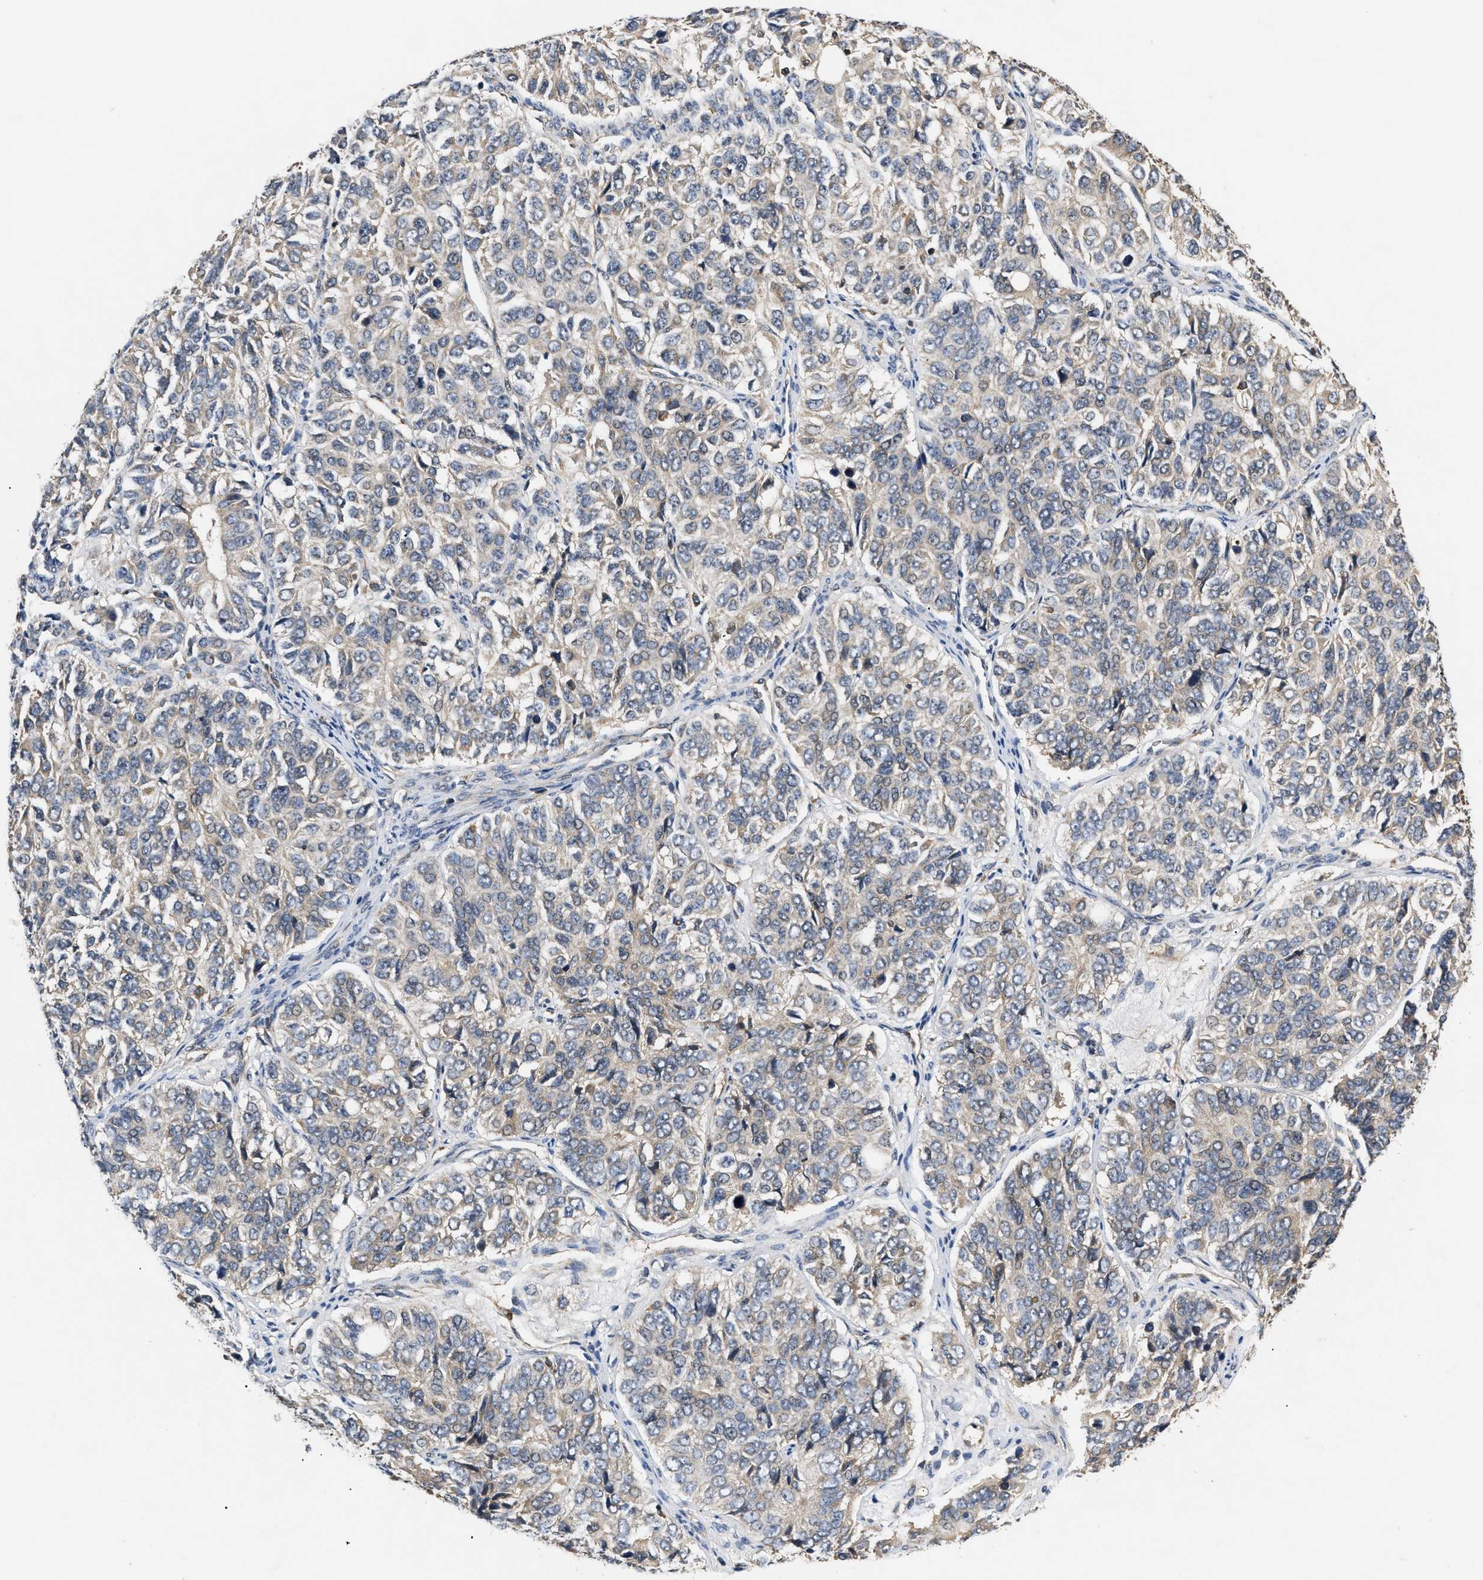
{"staining": {"intensity": "weak", "quantity": ">75%", "location": "cytoplasmic/membranous"}, "tissue": "ovarian cancer", "cell_type": "Tumor cells", "image_type": "cancer", "snomed": [{"axis": "morphology", "description": "Carcinoma, endometroid"}, {"axis": "topography", "description": "Ovary"}], "caption": "High-magnification brightfield microscopy of endometroid carcinoma (ovarian) stained with DAB (brown) and counterstained with hematoxylin (blue). tumor cells exhibit weak cytoplasmic/membranous staining is seen in approximately>75% of cells.", "gene": "HMGCR", "patient": {"sex": "female", "age": 51}}